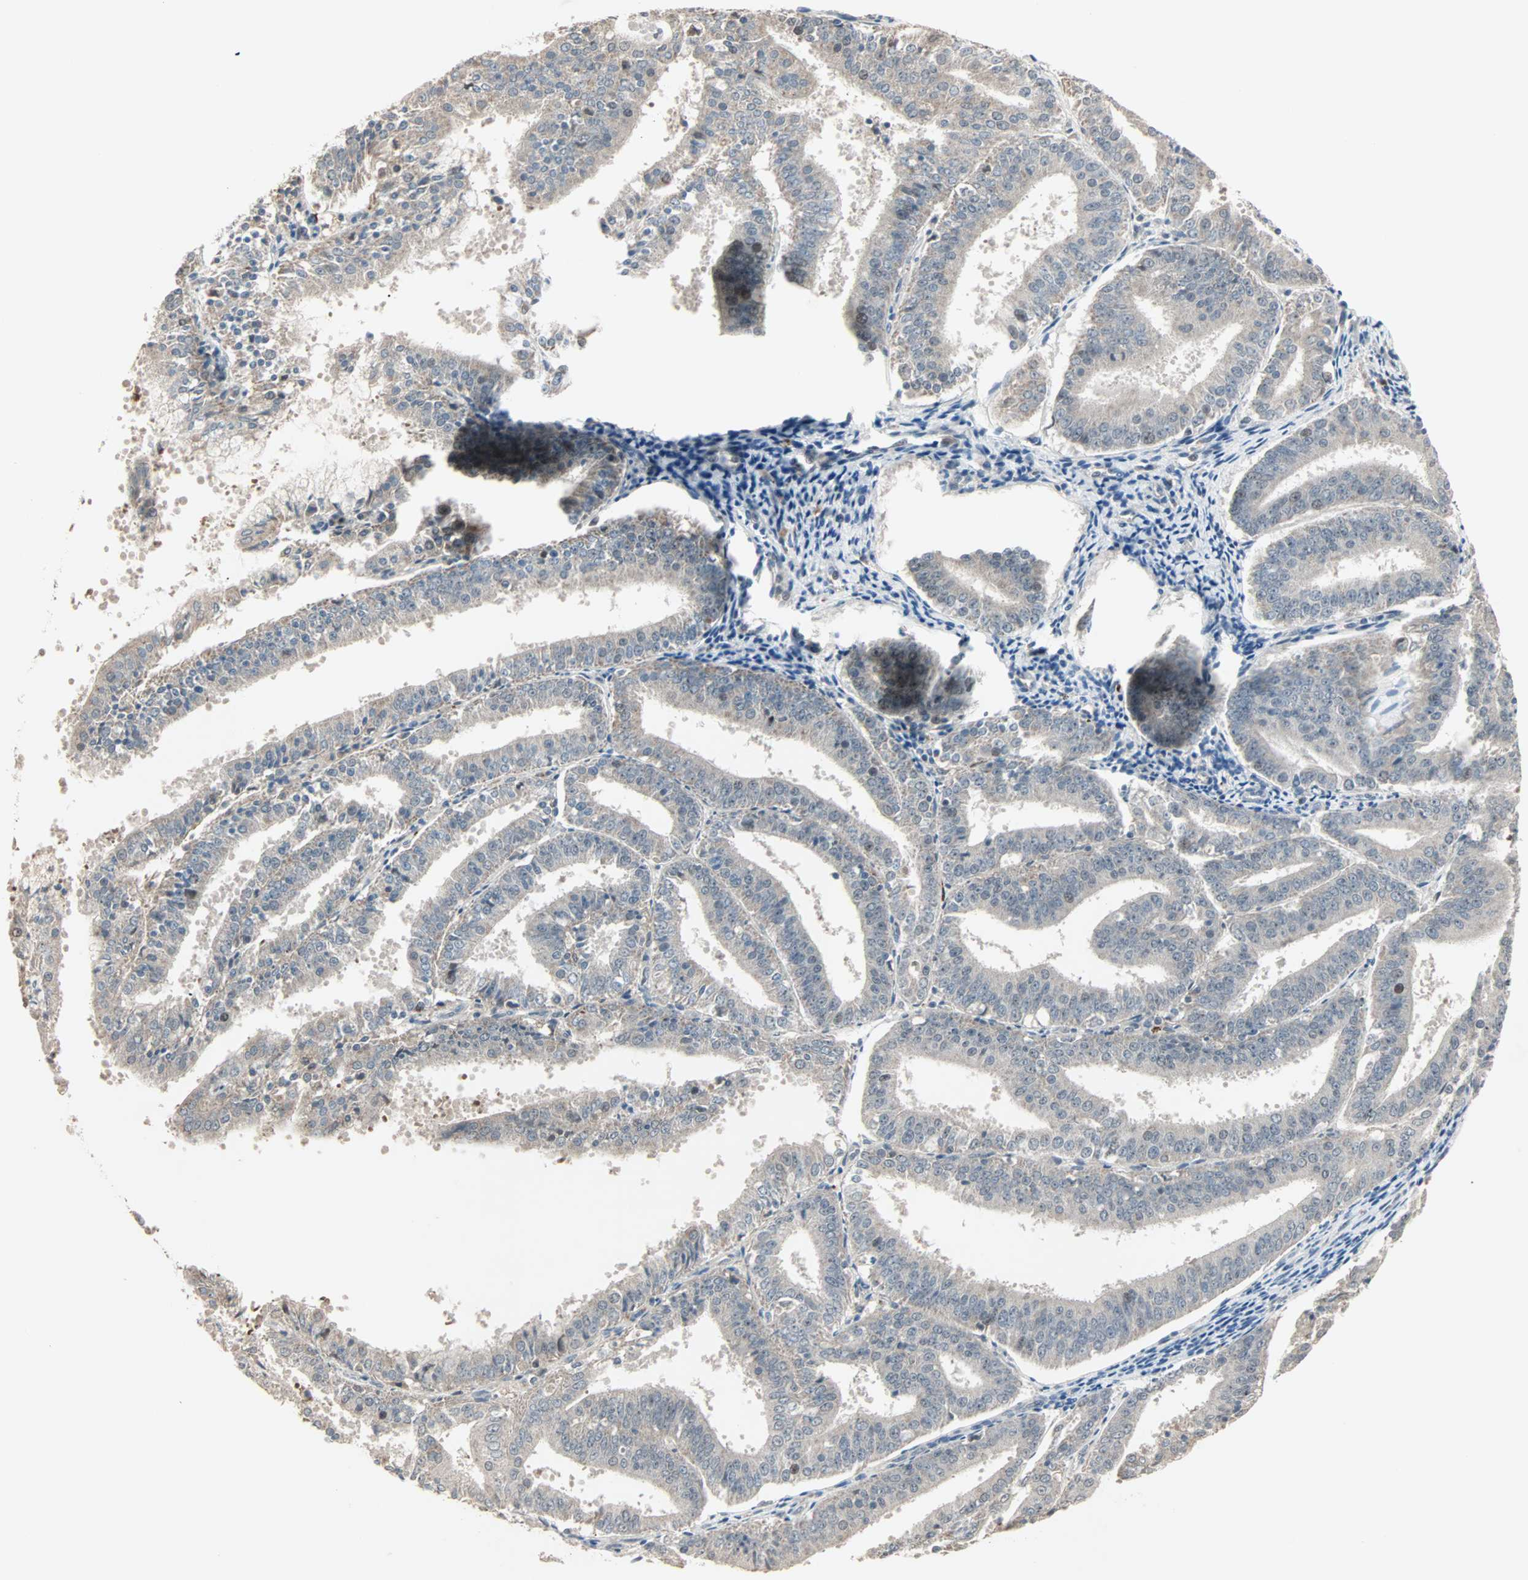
{"staining": {"intensity": "weak", "quantity": ">75%", "location": "cytoplasmic/membranous"}, "tissue": "endometrial cancer", "cell_type": "Tumor cells", "image_type": "cancer", "snomed": [{"axis": "morphology", "description": "Adenocarcinoma, NOS"}, {"axis": "topography", "description": "Endometrium"}], "caption": "This micrograph displays IHC staining of endometrial adenocarcinoma, with low weak cytoplasmic/membranous expression in approximately >75% of tumor cells.", "gene": "KDM4A", "patient": {"sex": "female", "age": 63}}